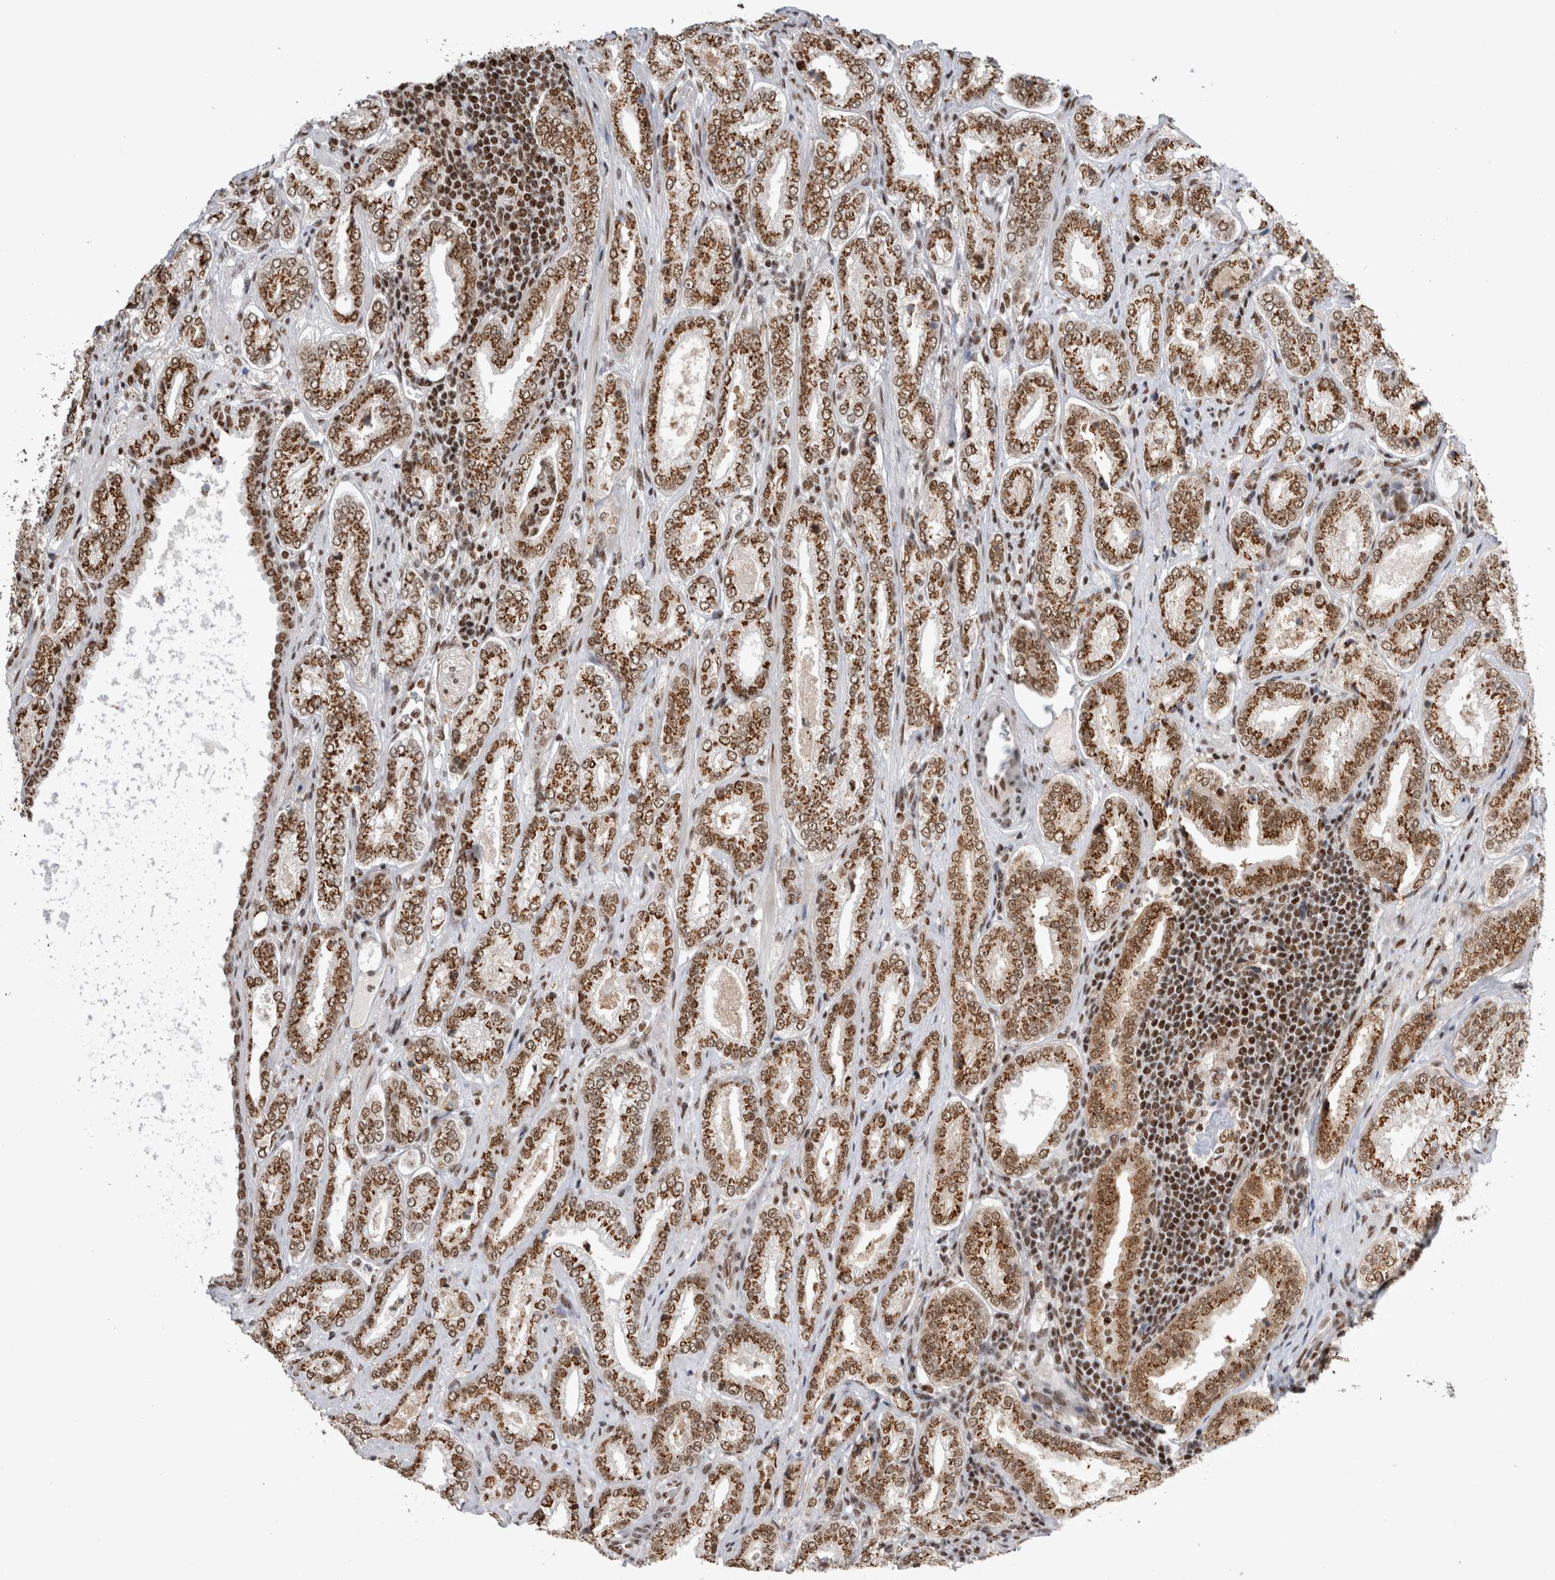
{"staining": {"intensity": "moderate", "quantity": ">75%", "location": "cytoplasmic/membranous,nuclear"}, "tissue": "prostate cancer", "cell_type": "Tumor cells", "image_type": "cancer", "snomed": [{"axis": "morphology", "description": "Adenocarcinoma, Low grade"}, {"axis": "topography", "description": "Prostate"}], "caption": "Immunohistochemistry staining of prostate cancer, which reveals medium levels of moderate cytoplasmic/membranous and nuclear staining in about >75% of tumor cells indicating moderate cytoplasmic/membranous and nuclear protein positivity. The staining was performed using DAB (brown) for protein detection and nuclei were counterstained in hematoxylin (blue).", "gene": "EYA2", "patient": {"sex": "male", "age": 62}}